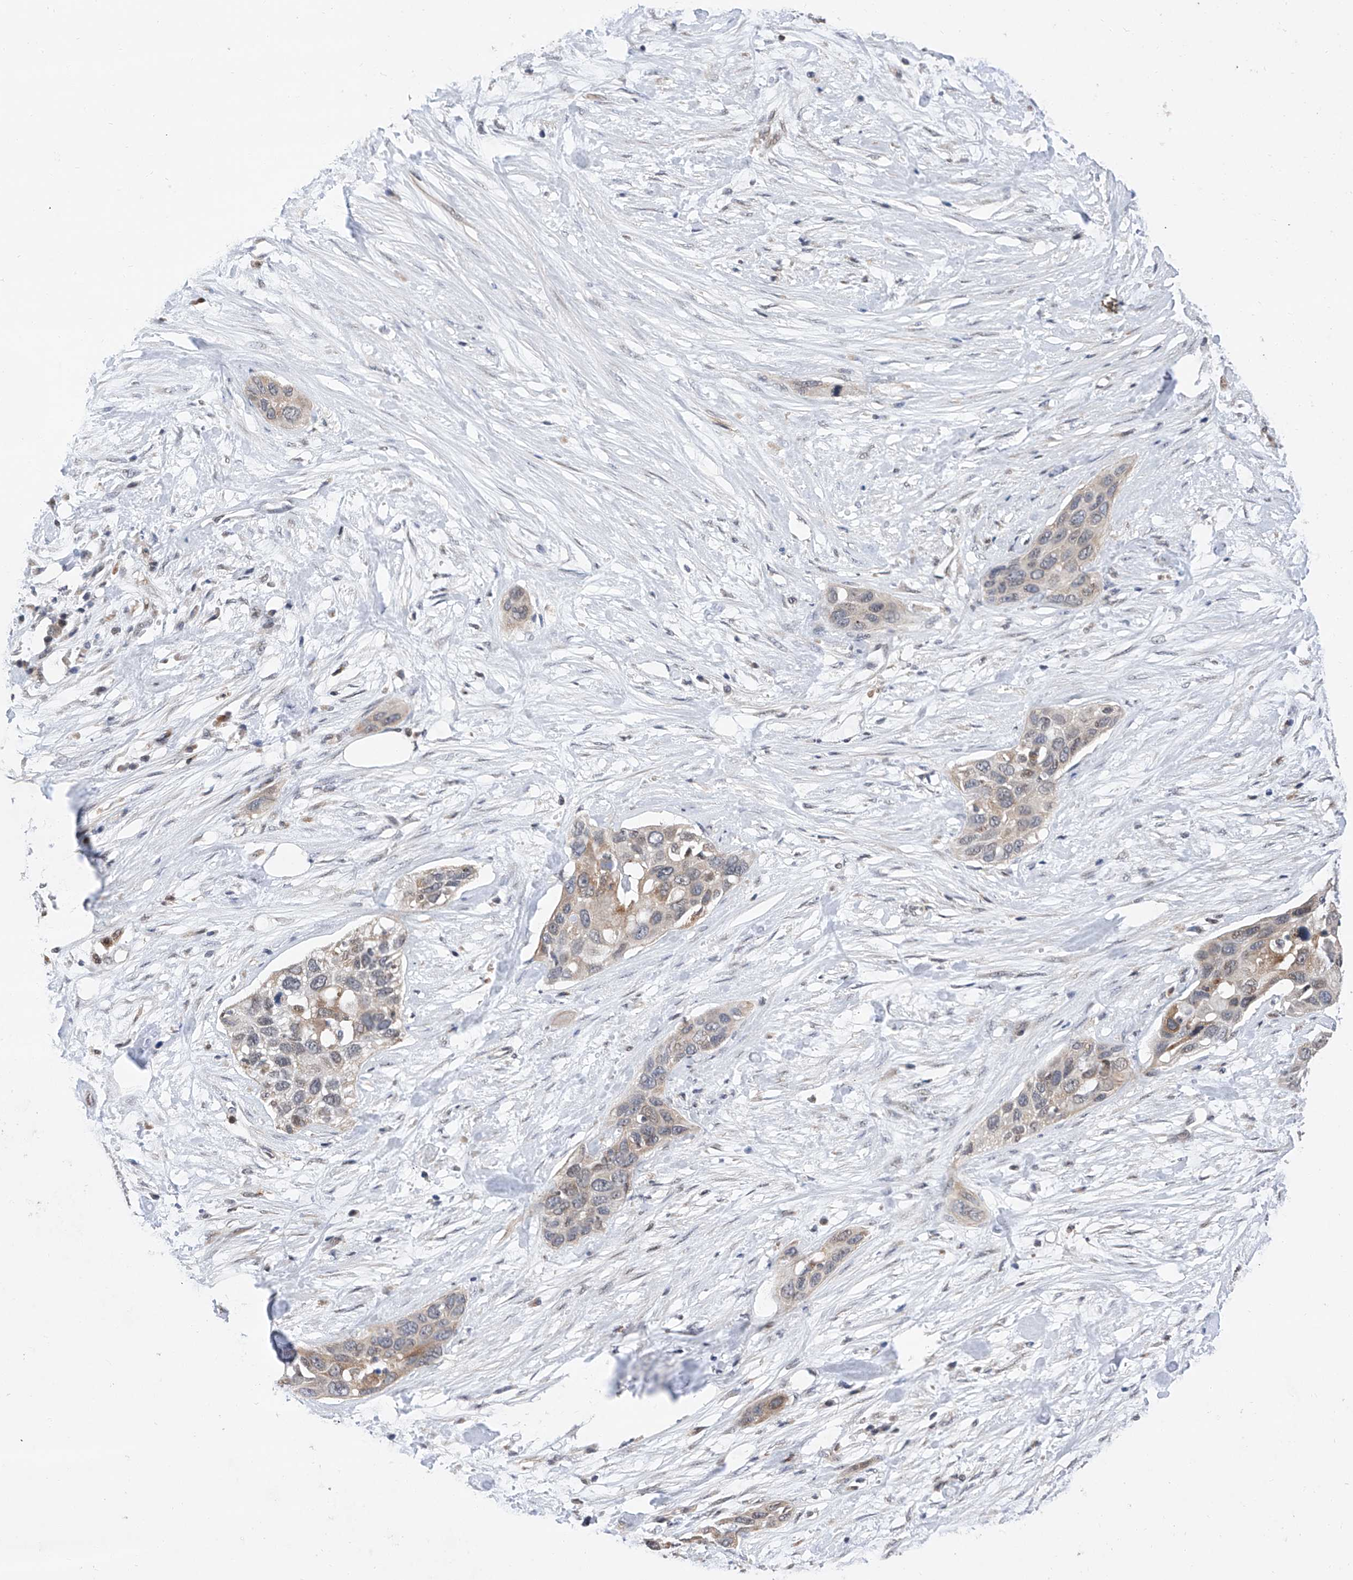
{"staining": {"intensity": "weak", "quantity": "<25%", "location": "cytoplasmic/membranous"}, "tissue": "pancreatic cancer", "cell_type": "Tumor cells", "image_type": "cancer", "snomed": [{"axis": "morphology", "description": "Adenocarcinoma, NOS"}, {"axis": "topography", "description": "Pancreas"}], "caption": "A histopathology image of human pancreatic cancer is negative for staining in tumor cells.", "gene": "FARP2", "patient": {"sex": "female", "age": 60}}